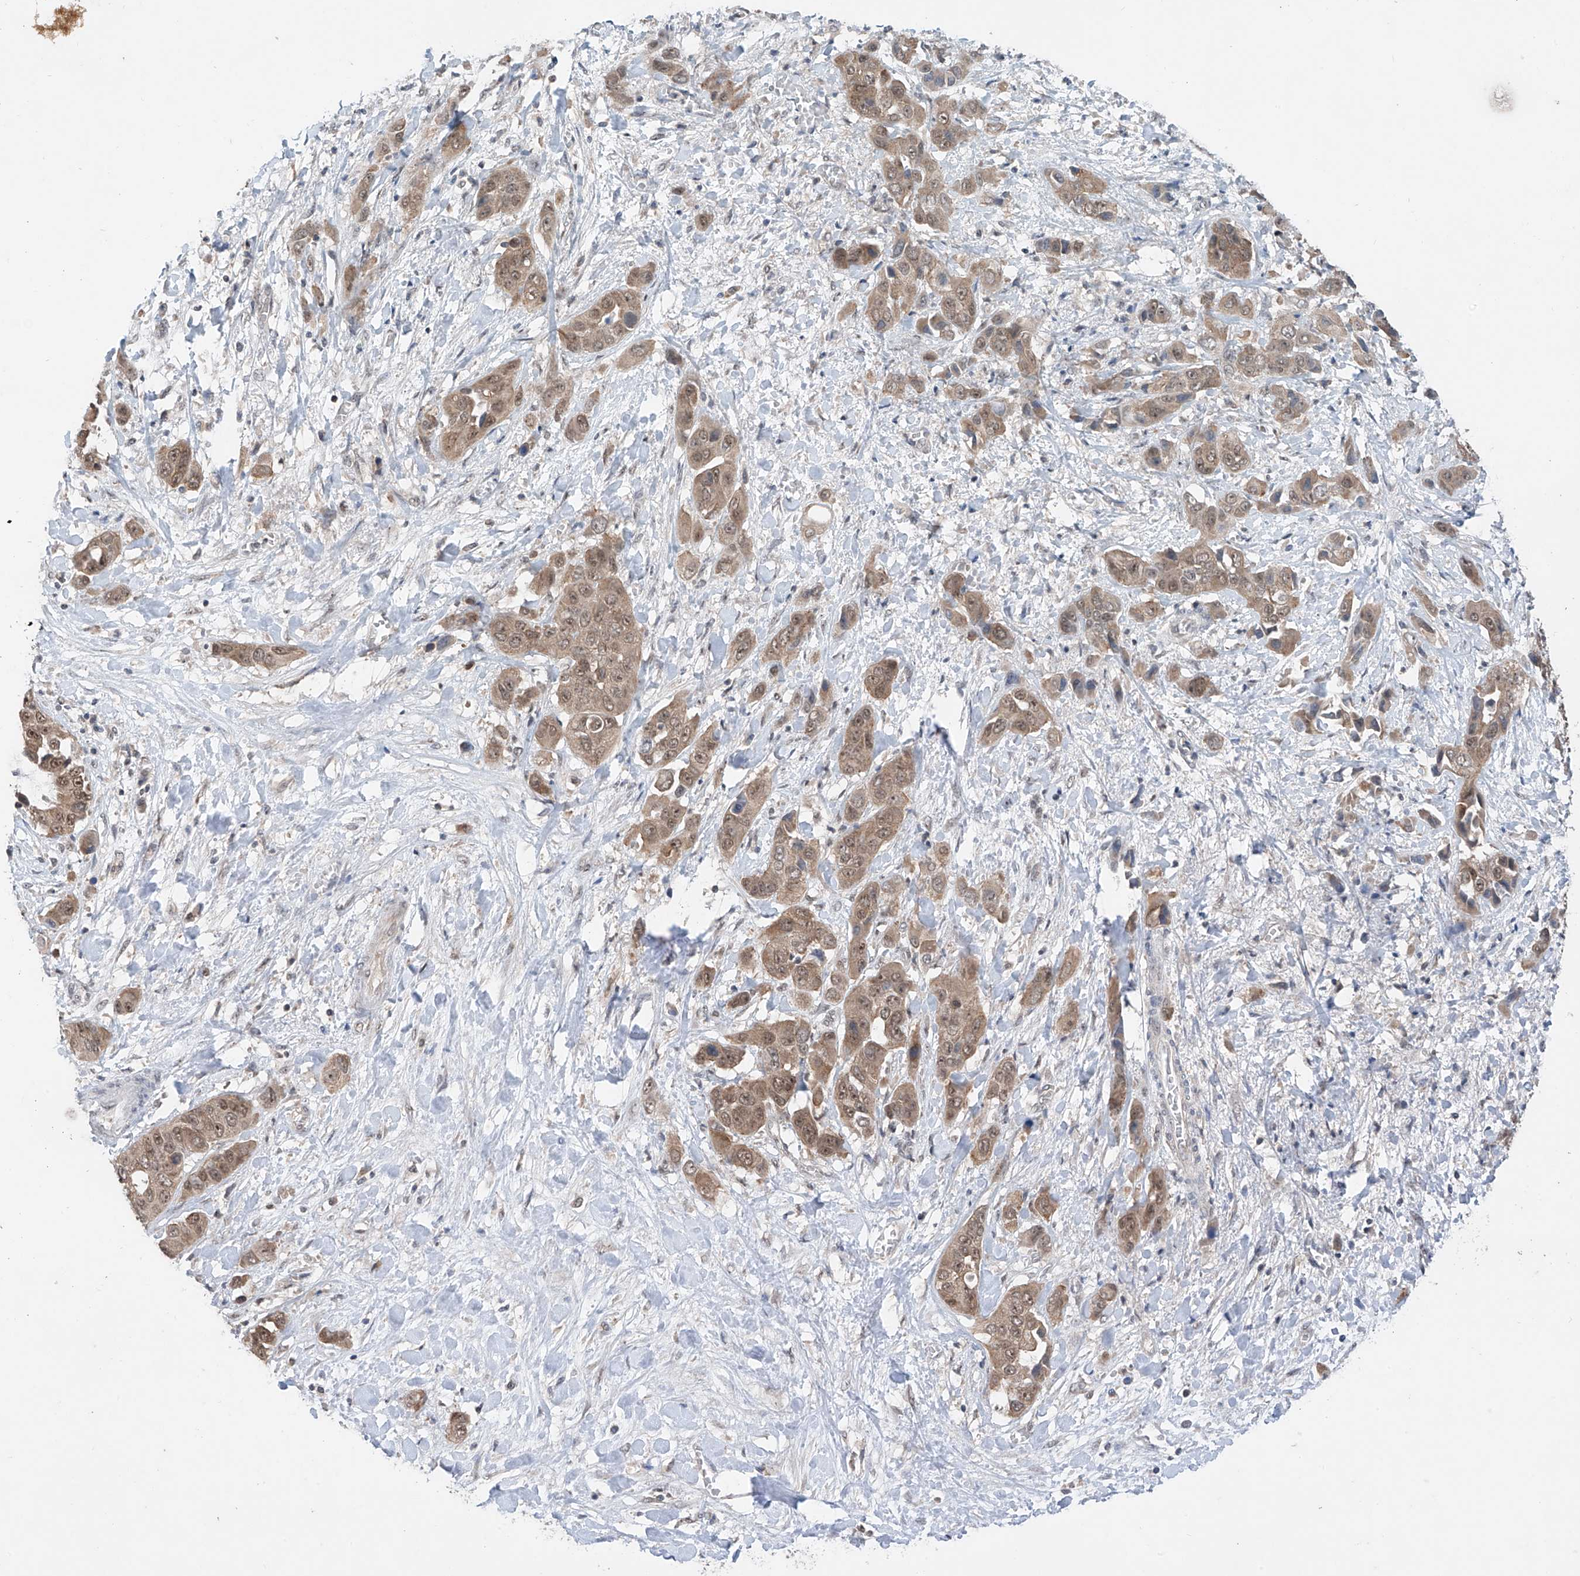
{"staining": {"intensity": "moderate", "quantity": ">75%", "location": "cytoplasmic/membranous,nuclear"}, "tissue": "liver cancer", "cell_type": "Tumor cells", "image_type": "cancer", "snomed": [{"axis": "morphology", "description": "Cholangiocarcinoma"}, {"axis": "topography", "description": "Liver"}], "caption": "Moderate cytoplasmic/membranous and nuclear expression is identified in about >75% of tumor cells in liver cholangiocarcinoma. The staining is performed using DAB (3,3'-diaminobenzidine) brown chromogen to label protein expression. The nuclei are counter-stained blue using hematoxylin.", "gene": "RPAIN", "patient": {"sex": "female", "age": 52}}